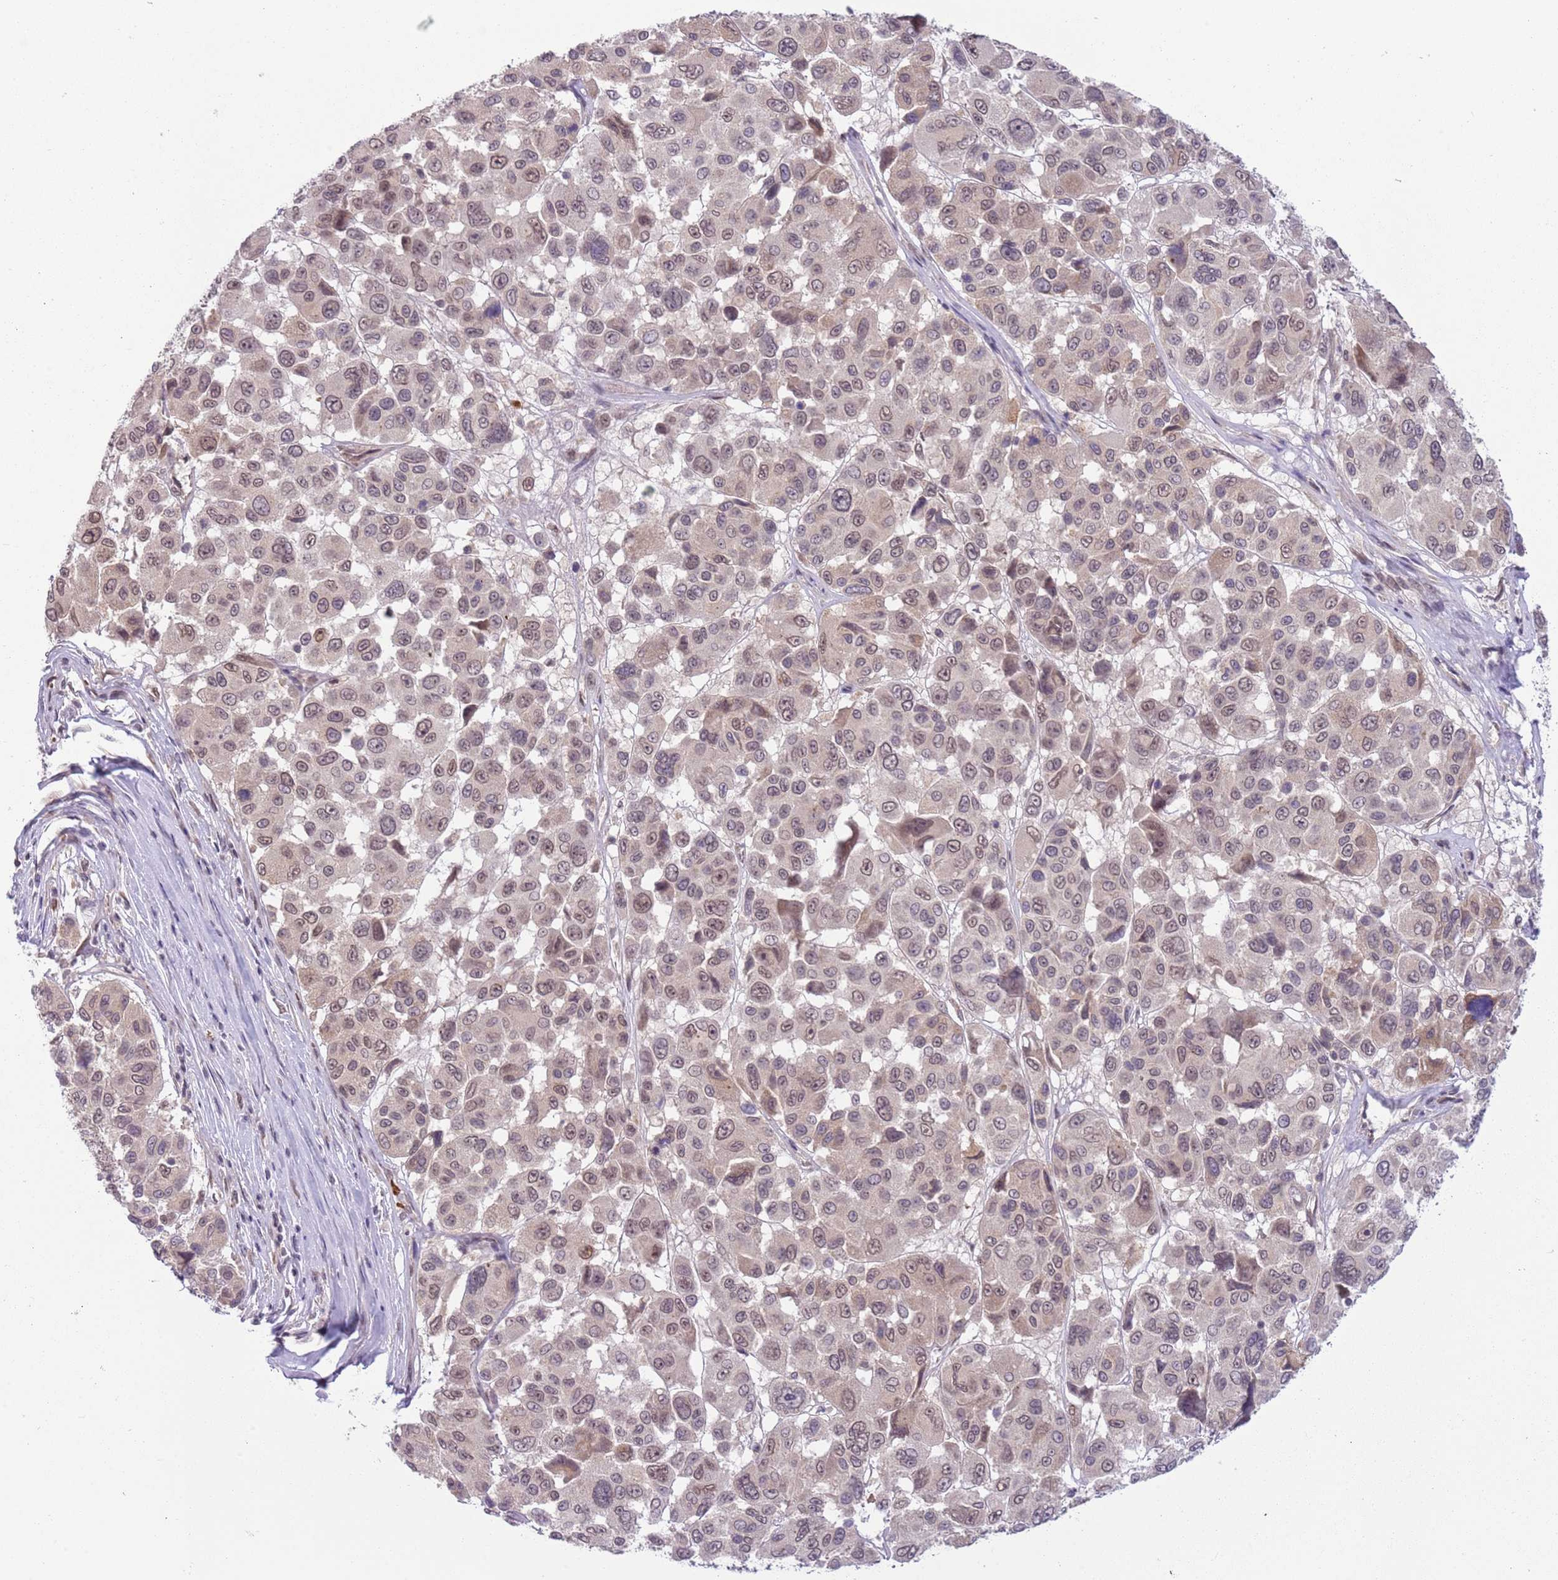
{"staining": {"intensity": "moderate", "quantity": "25%-75%", "location": "nuclear"}, "tissue": "melanoma", "cell_type": "Tumor cells", "image_type": "cancer", "snomed": [{"axis": "morphology", "description": "Malignant melanoma, NOS"}, {"axis": "topography", "description": "Skin"}], "caption": "Melanoma stained for a protein (brown) exhibits moderate nuclear positive expression in approximately 25%-75% of tumor cells.", "gene": "TM2D1", "patient": {"sex": "female", "age": 66}}